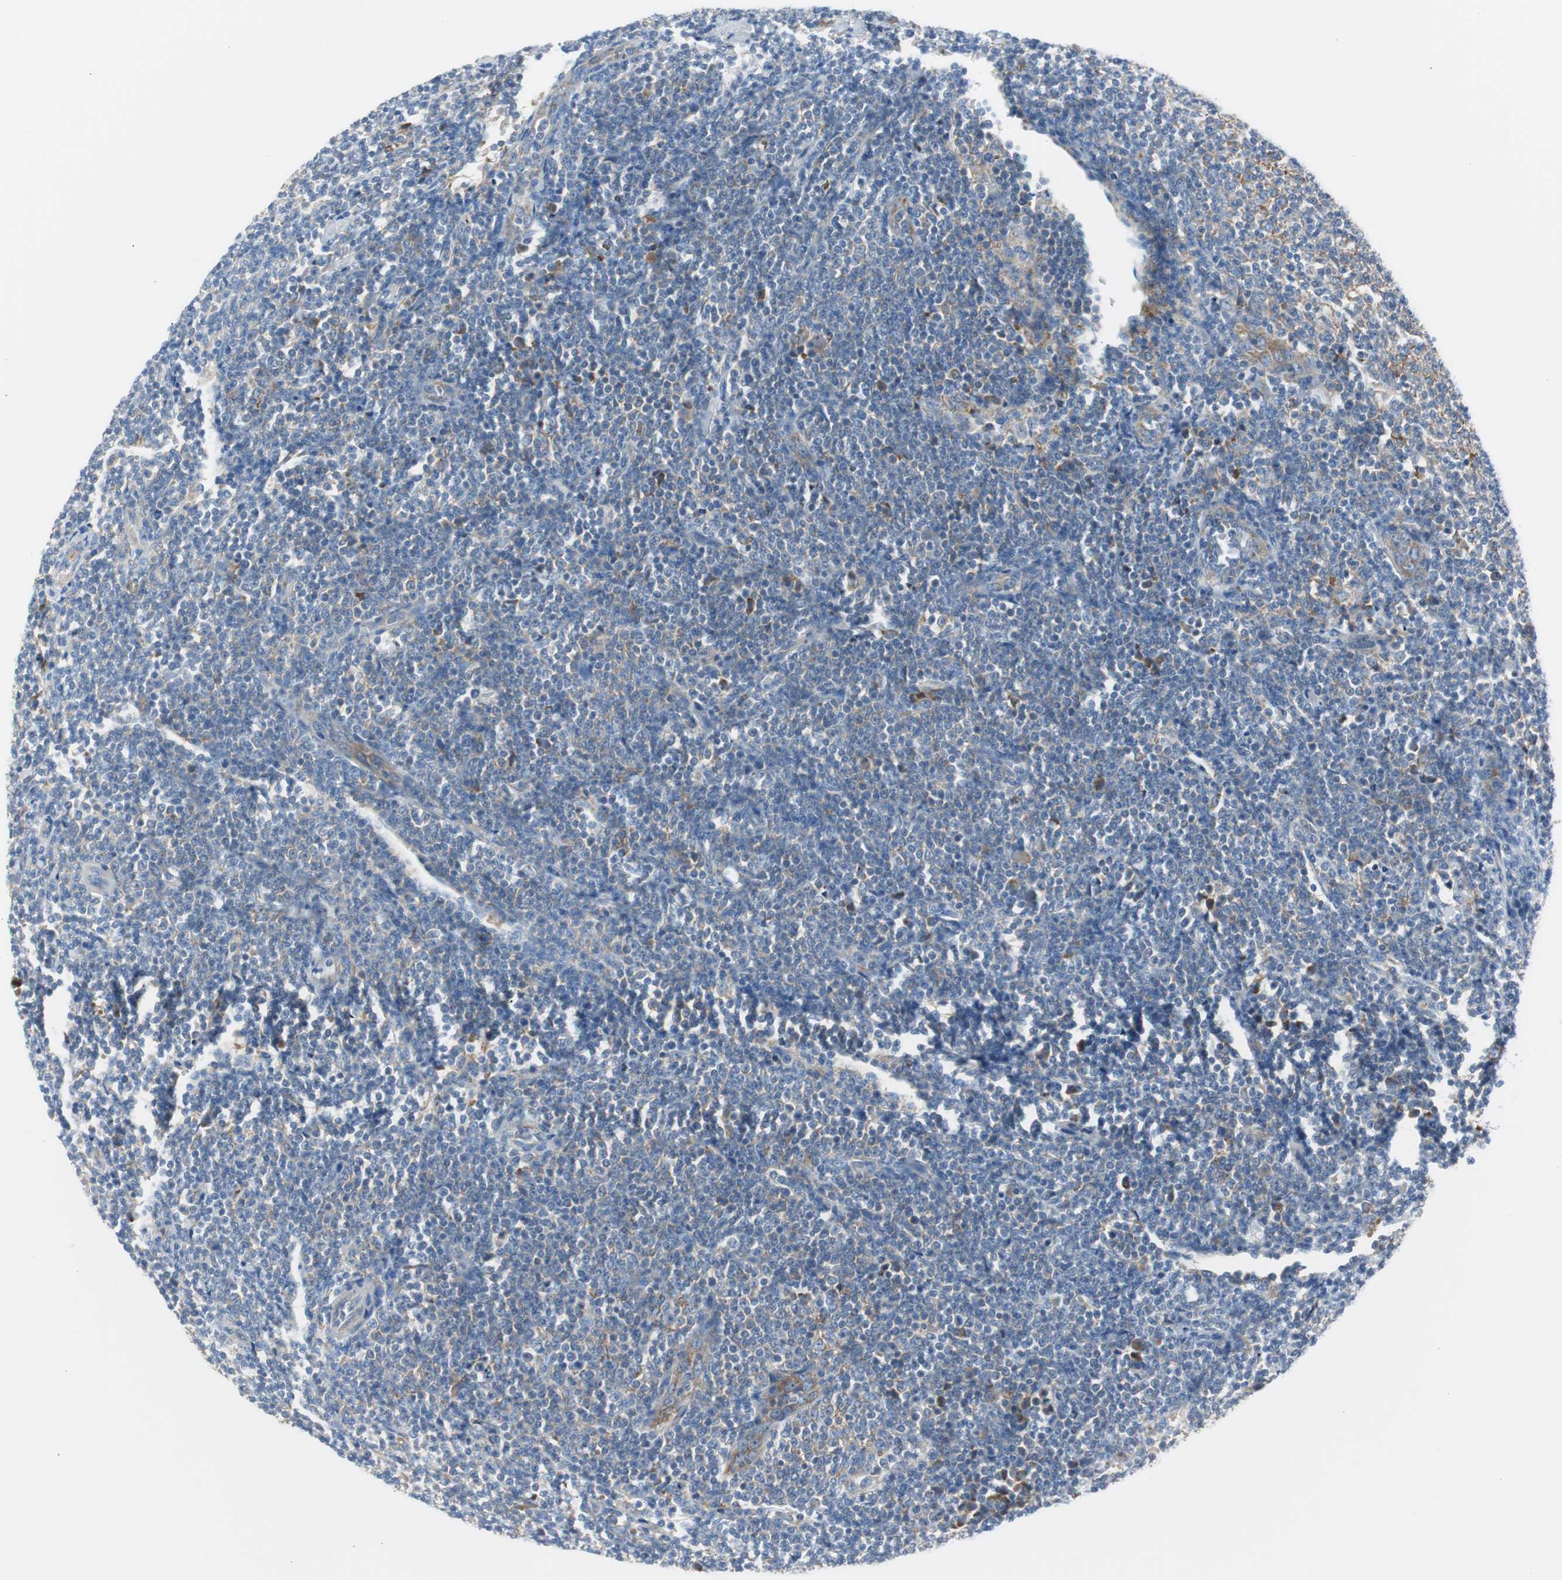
{"staining": {"intensity": "moderate", "quantity": "<25%", "location": "cytoplasmic/membranous"}, "tissue": "lymphoma", "cell_type": "Tumor cells", "image_type": "cancer", "snomed": [{"axis": "morphology", "description": "Malignant lymphoma, non-Hodgkin's type, Low grade"}, {"axis": "topography", "description": "Lymph node"}], "caption": "Human lymphoma stained for a protein (brown) demonstrates moderate cytoplasmic/membranous positive positivity in about <25% of tumor cells.", "gene": "RPS12", "patient": {"sex": "male", "age": 66}}